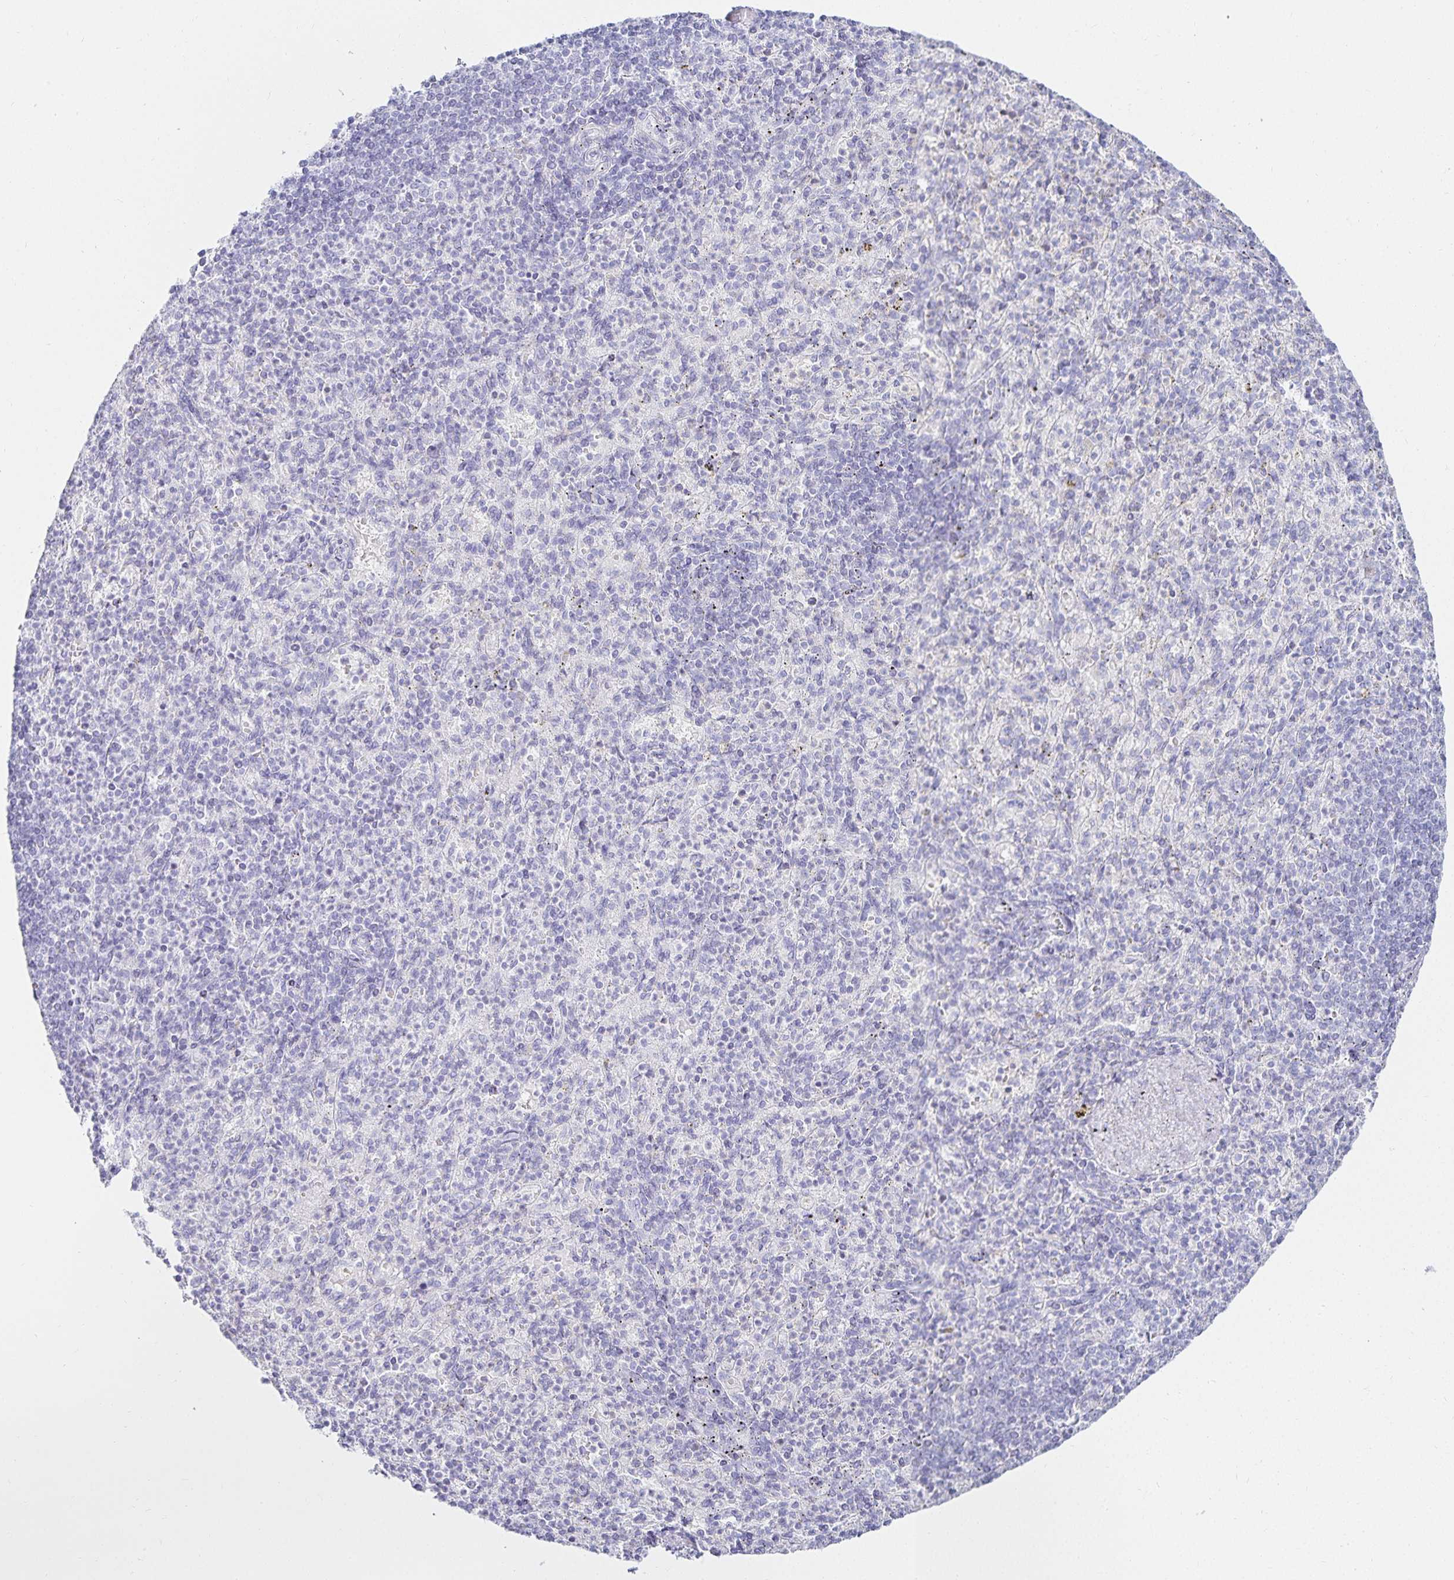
{"staining": {"intensity": "negative", "quantity": "none", "location": "none"}, "tissue": "spleen", "cell_type": "Cells in red pulp", "image_type": "normal", "snomed": [{"axis": "morphology", "description": "Normal tissue, NOS"}, {"axis": "topography", "description": "Spleen"}], "caption": "The photomicrograph displays no staining of cells in red pulp in benign spleen.", "gene": "GP2", "patient": {"sex": "female", "age": 74}}